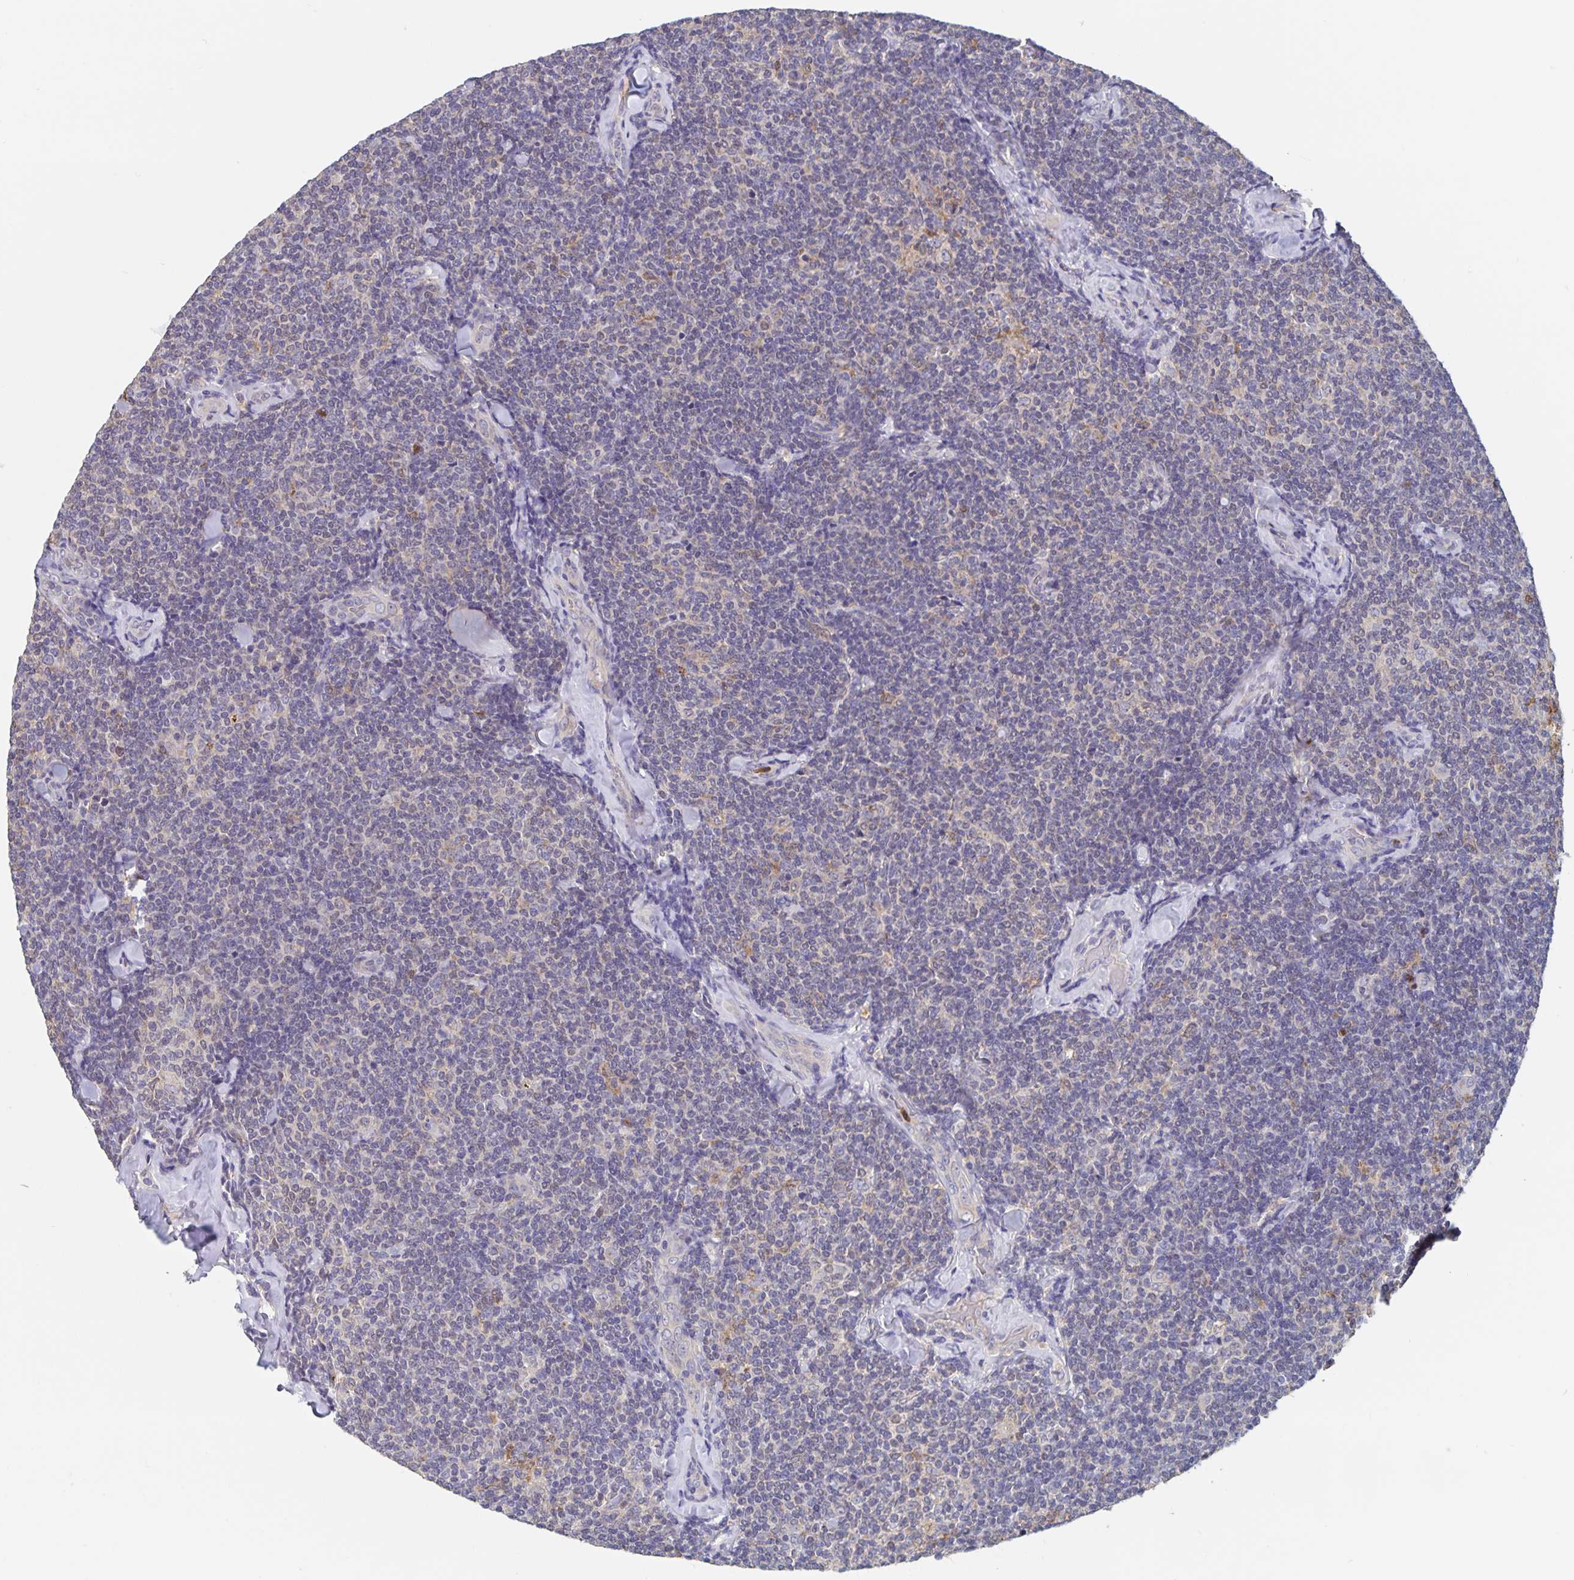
{"staining": {"intensity": "negative", "quantity": "none", "location": "none"}, "tissue": "lymphoma", "cell_type": "Tumor cells", "image_type": "cancer", "snomed": [{"axis": "morphology", "description": "Malignant lymphoma, non-Hodgkin's type, Low grade"}, {"axis": "topography", "description": "Lymph node"}], "caption": "DAB immunohistochemical staining of low-grade malignant lymphoma, non-Hodgkin's type demonstrates no significant expression in tumor cells.", "gene": "CDC42BPG", "patient": {"sex": "female", "age": 56}}